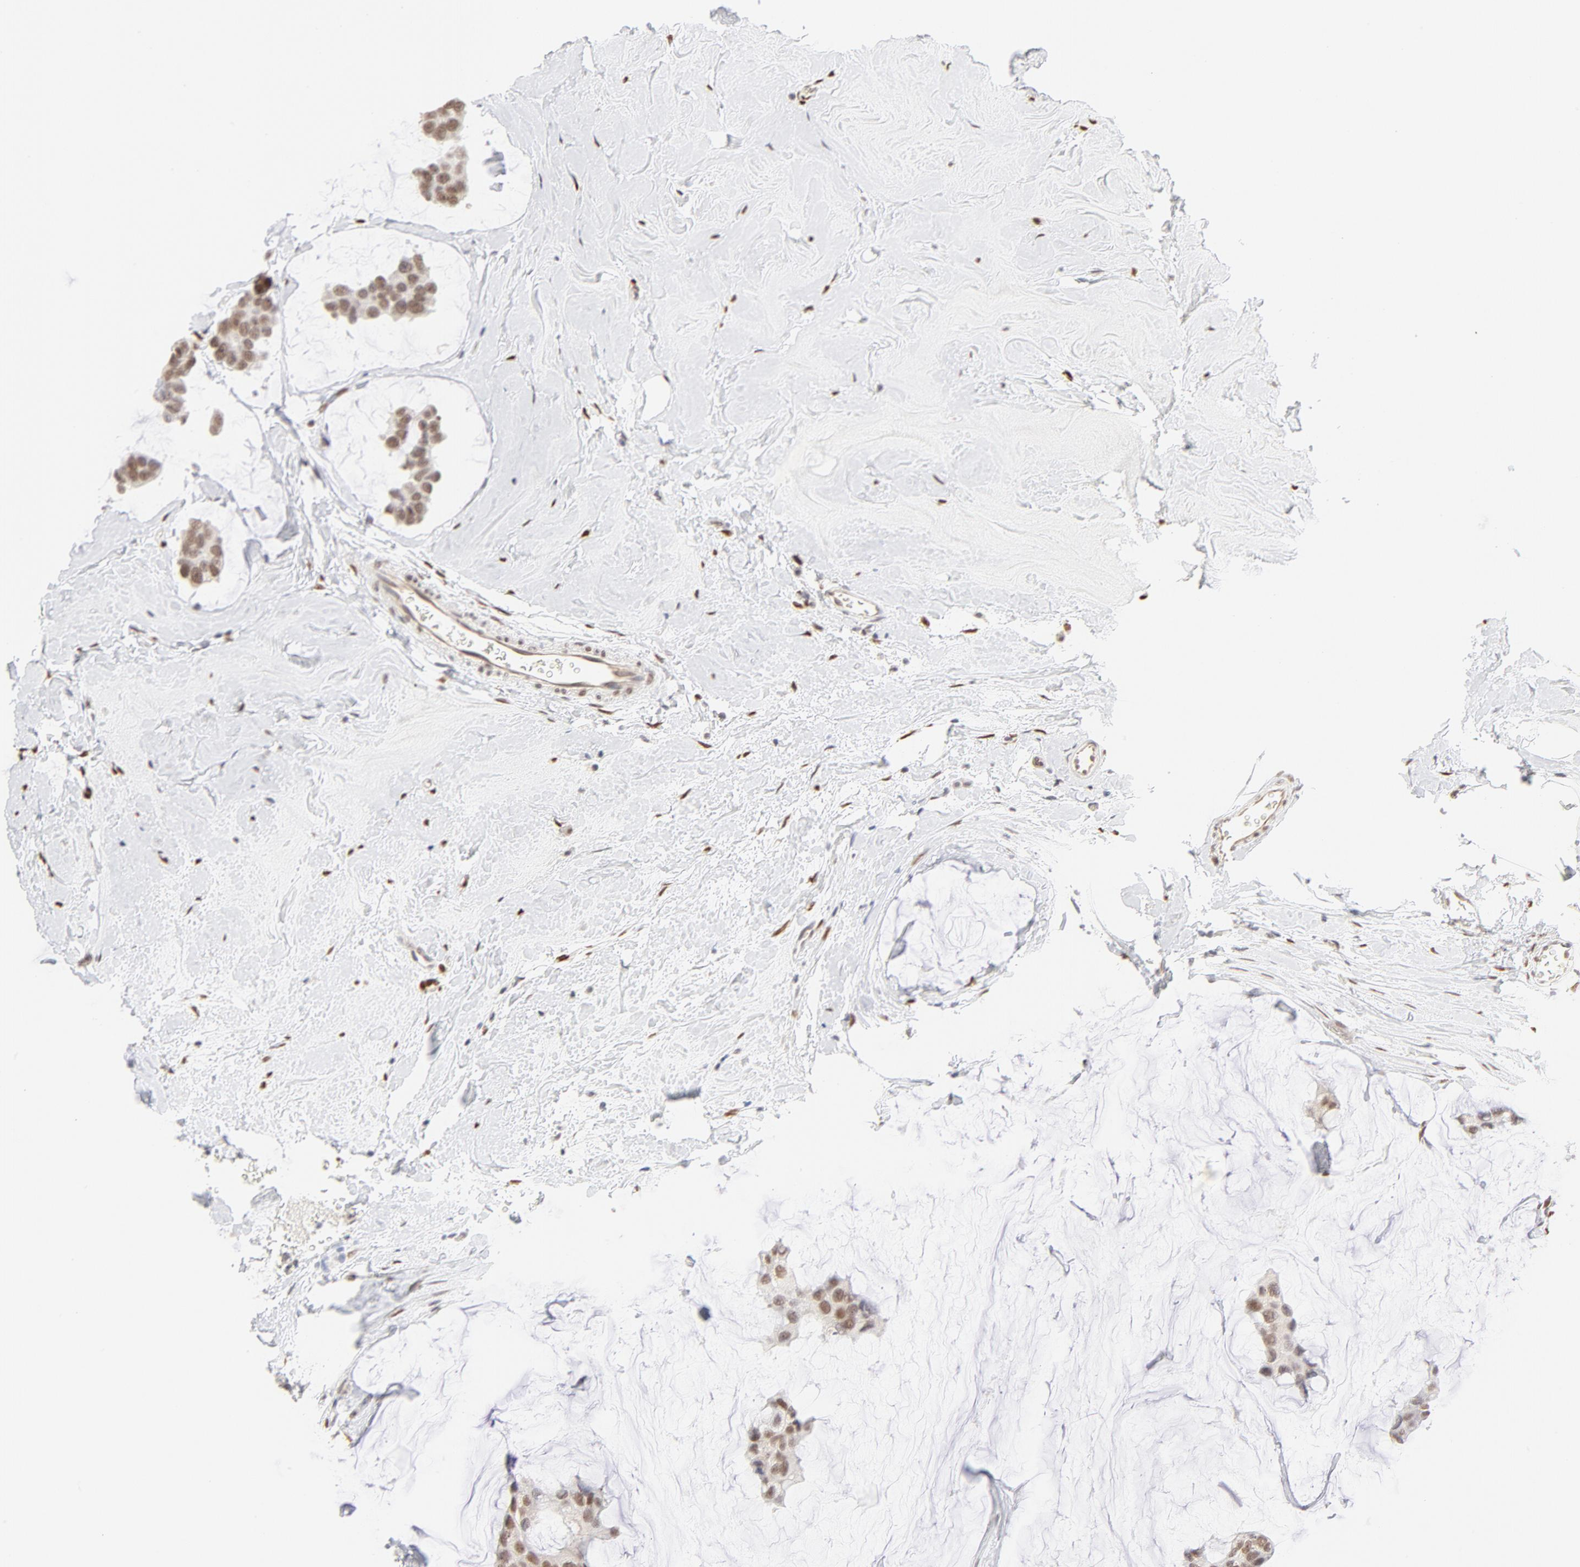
{"staining": {"intensity": "weak", "quantity": ">75%", "location": "nuclear"}, "tissue": "breast cancer", "cell_type": "Tumor cells", "image_type": "cancer", "snomed": [{"axis": "morphology", "description": "Normal tissue, NOS"}, {"axis": "morphology", "description": "Duct carcinoma"}, {"axis": "topography", "description": "Breast"}], "caption": "Human breast cancer (invasive ductal carcinoma) stained for a protein (brown) reveals weak nuclear positive positivity in about >75% of tumor cells.", "gene": "PBX3", "patient": {"sex": "female", "age": 50}}